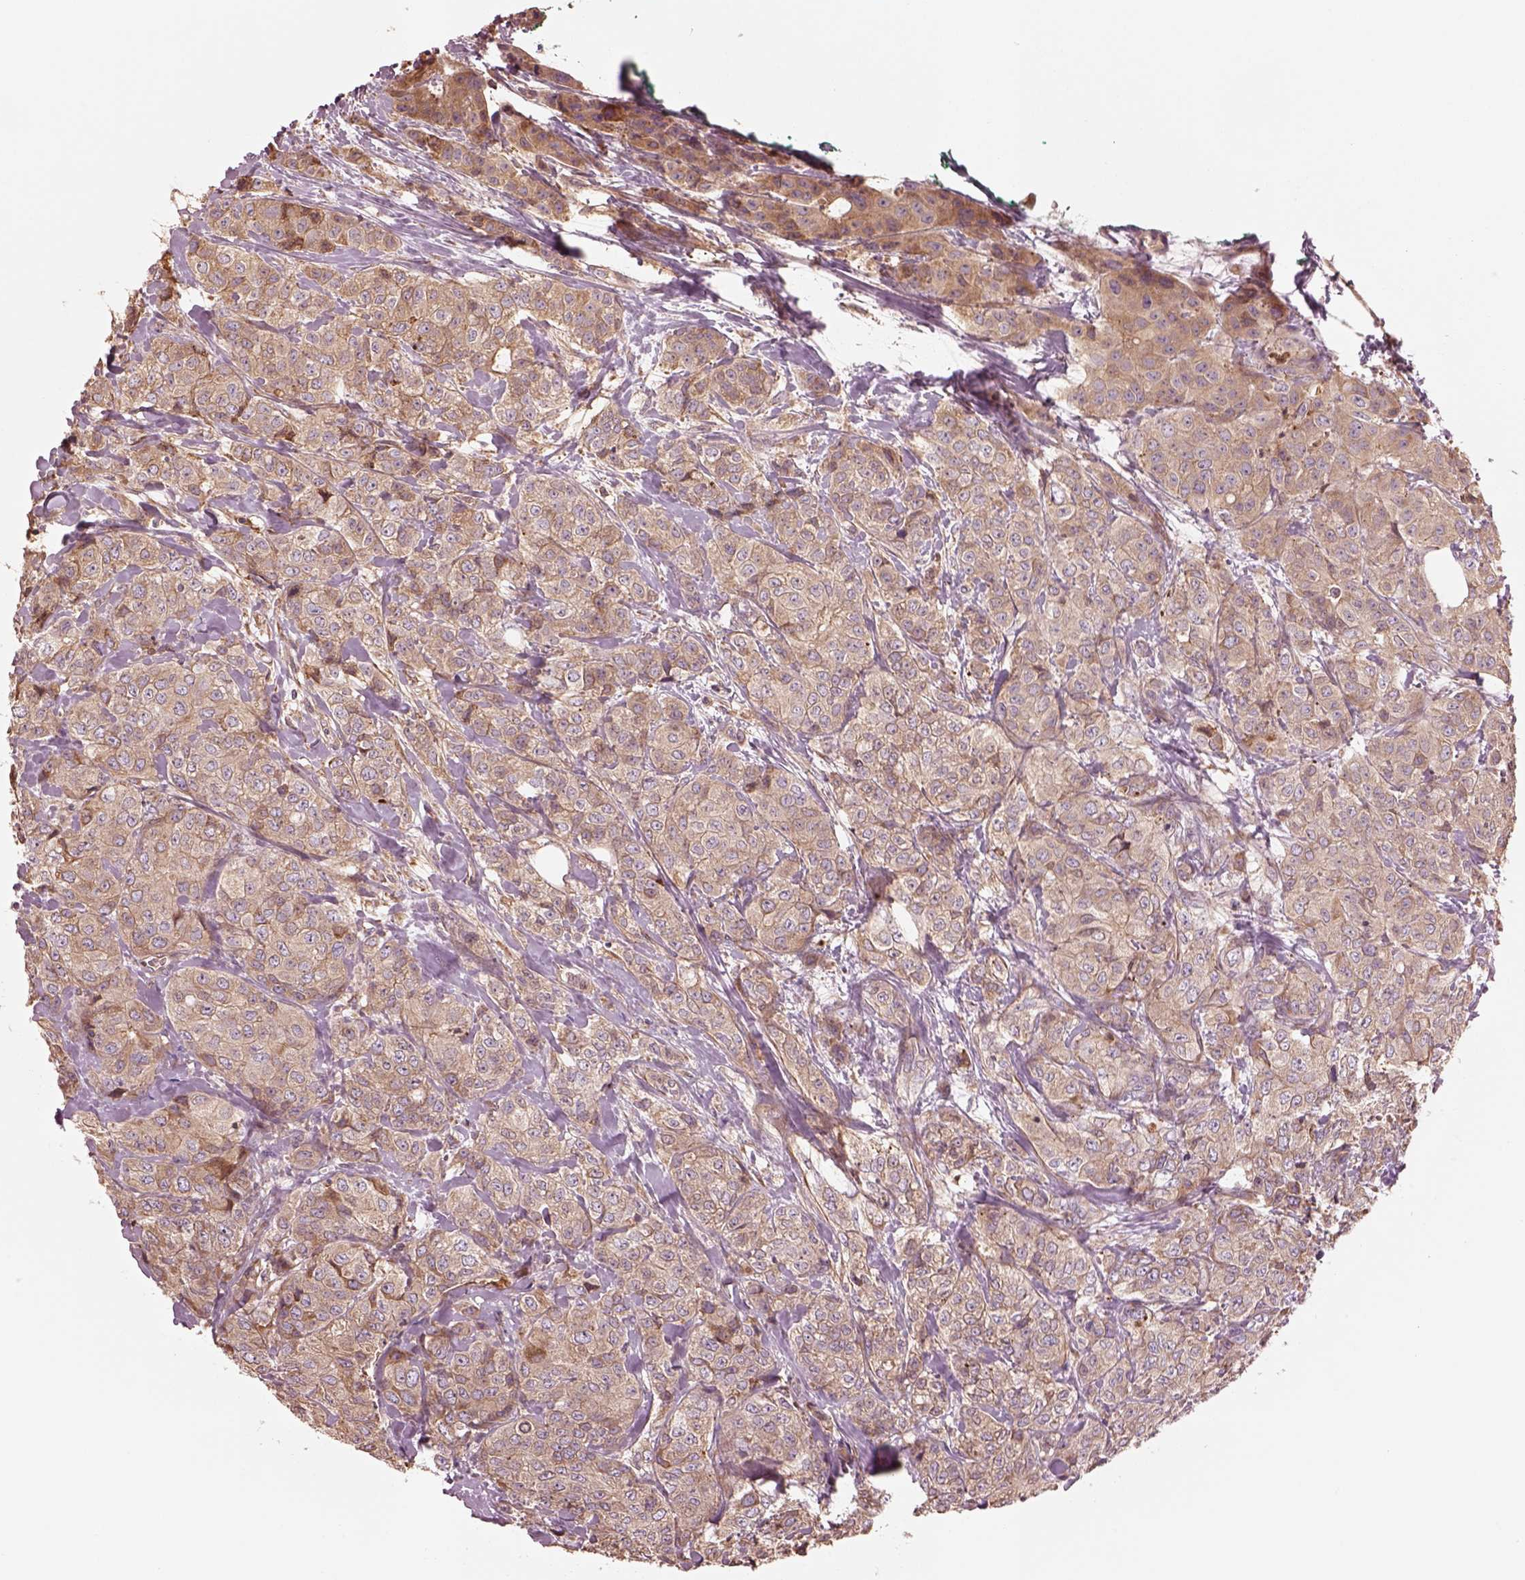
{"staining": {"intensity": "moderate", "quantity": "25%-75%", "location": "cytoplasmic/membranous"}, "tissue": "breast cancer", "cell_type": "Tumor cells", "image_type": "cancer", "snomed": [{"axis": "morphology", "description": "Duct carcinoma"}, {"axis": "topography", "description": "Breast"}], "caption": "Immunohistochemistry photomicrograph of neoplastic tissue: human breast cancer stained using immunohistochemistry (IHC) demonstrates medium levels of moderate protein expression localized specifically in the cytoplasmic/membranous of tumor cells, appearing as a cytoplasmic/membranous brown color.", "gene": "ASCC2", "patient": {"sex": "female", "age": 43}}